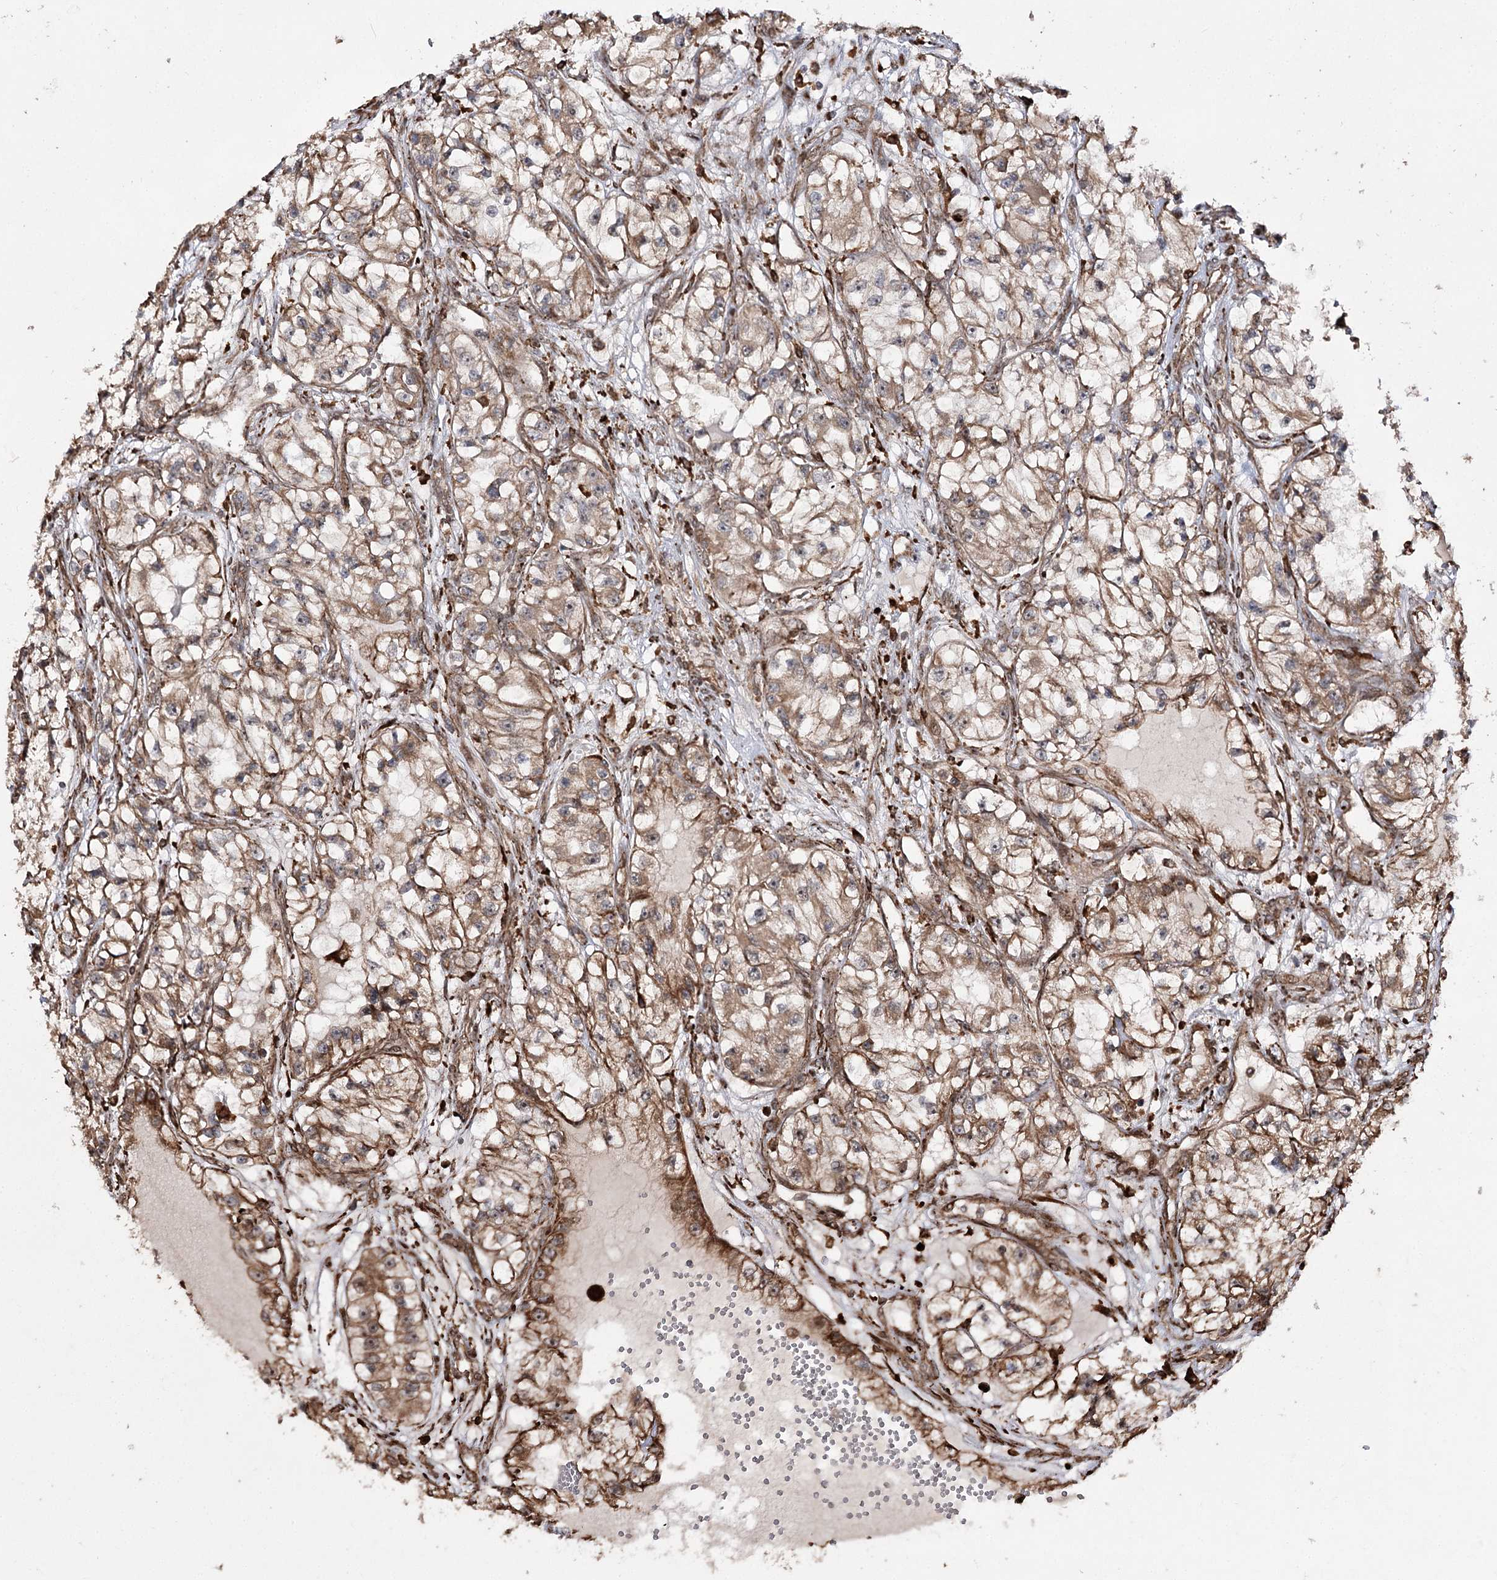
{"staining": {"intensity": "weak", "quantity": ">75%", "location": "cytoplasmic/membranous"}, "tissue": "renal cancer", "cell_type": "Tumor cells", "image_type": "cancer", "snomed": [{"axis": "morphology", "description": "Adenocarcinoma, NOS"}, {"axis": "topography", "description": "Kidney"}], "caption": "This image reveals adenocarcinoma (renal) stained with IHC to label a protein in brown. The cytoplasmic/membranous of tumor cells show weak positivity for the protein. Nuclei are counter-stained blue.", "gene": "FANCL", "patient": {"sex": "female", "age": 57}}